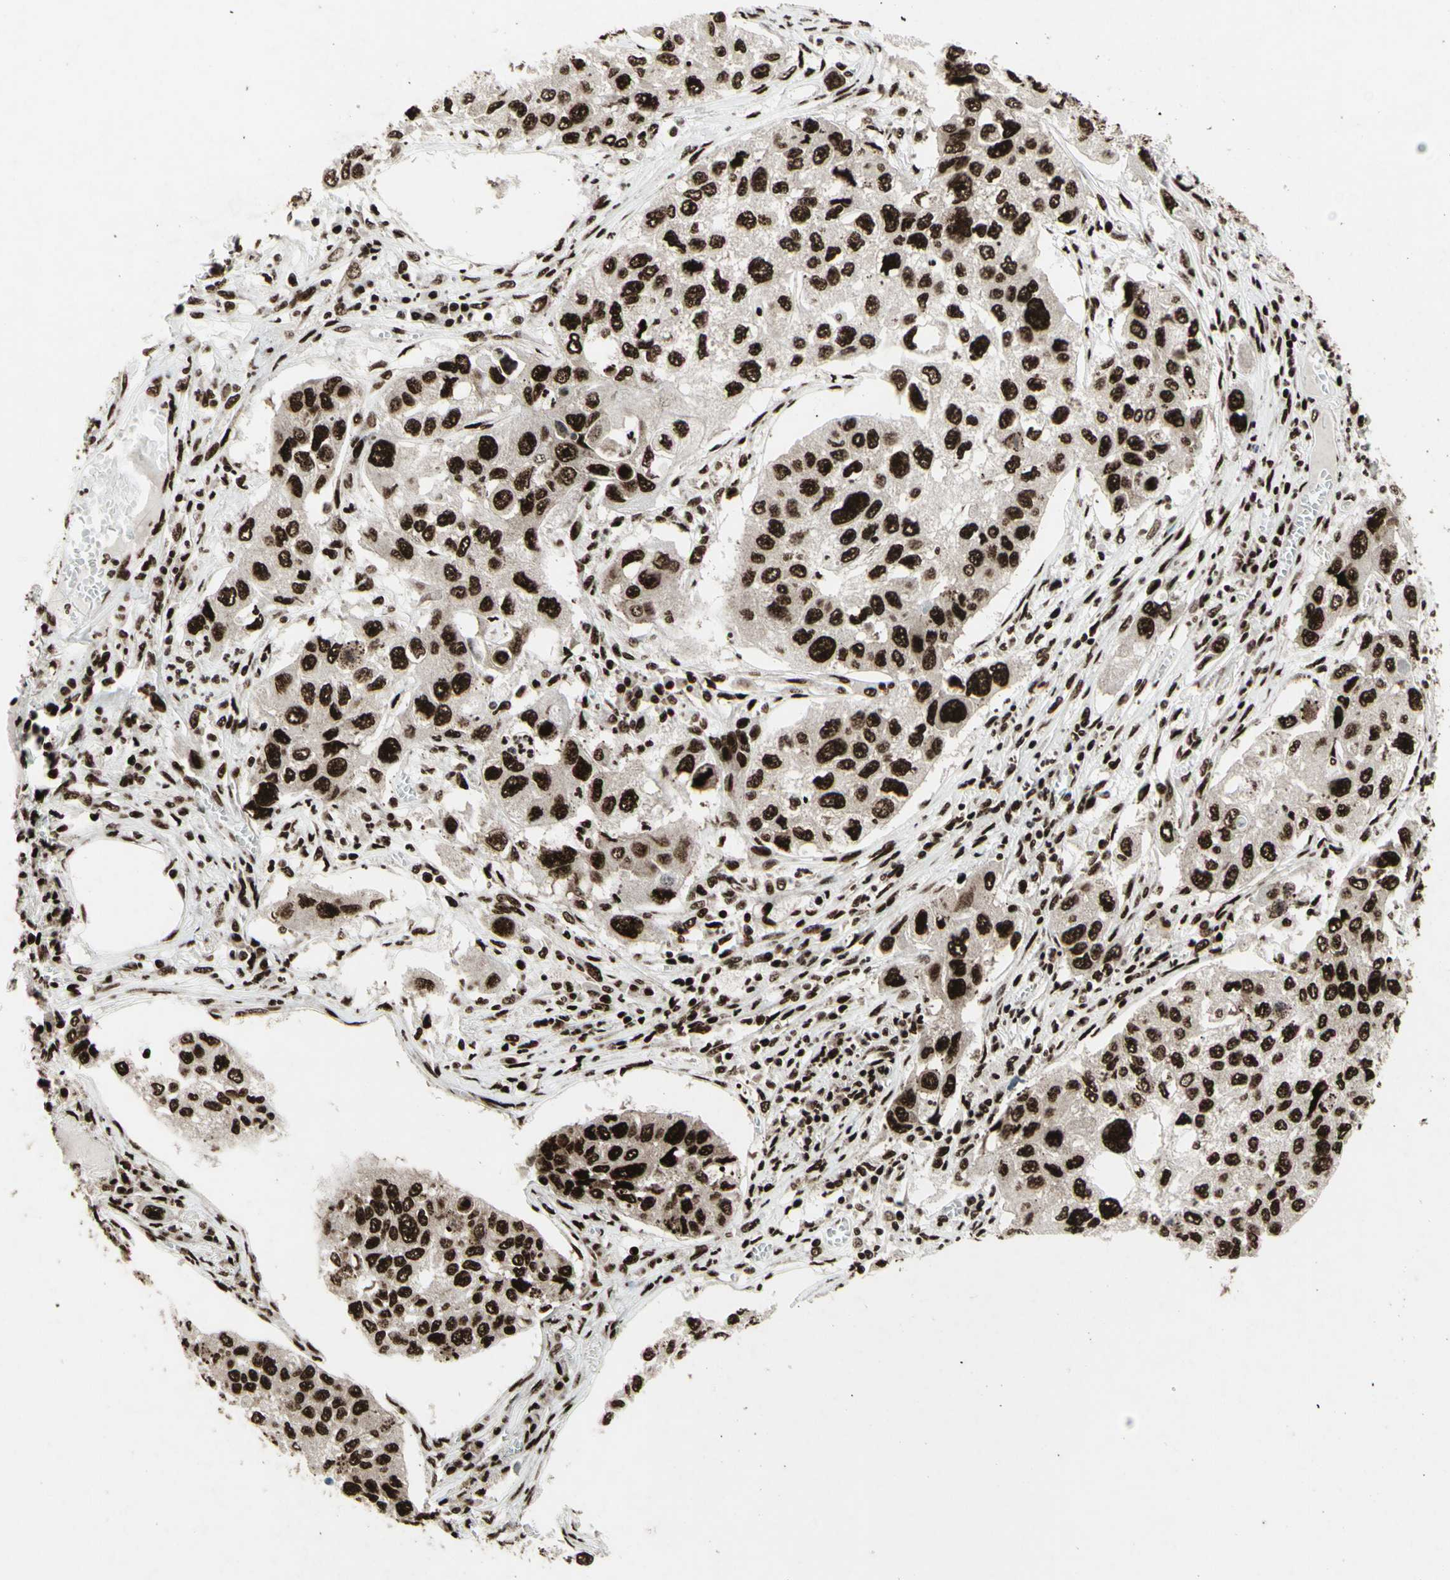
{"staining": {"intensity": "strong", "quantity": ">75%", "location": "nuclear"}, "tissue": "lung cancer", "cell_type": "Tumor cells", "image_type": "cancer", "snomed": [{"axis": "morphology", "description": "Squamous cell carcinoma, NOS"}, {"axis": "topography", "description": "Lung"}], "caption": "The immunohistochemical stain labels strong nuclear staining in tumor cells of lung squamous cell carcinoma tissue.", "gene": "U2AF2", "patient": {"sex": "male", "age": 71}}